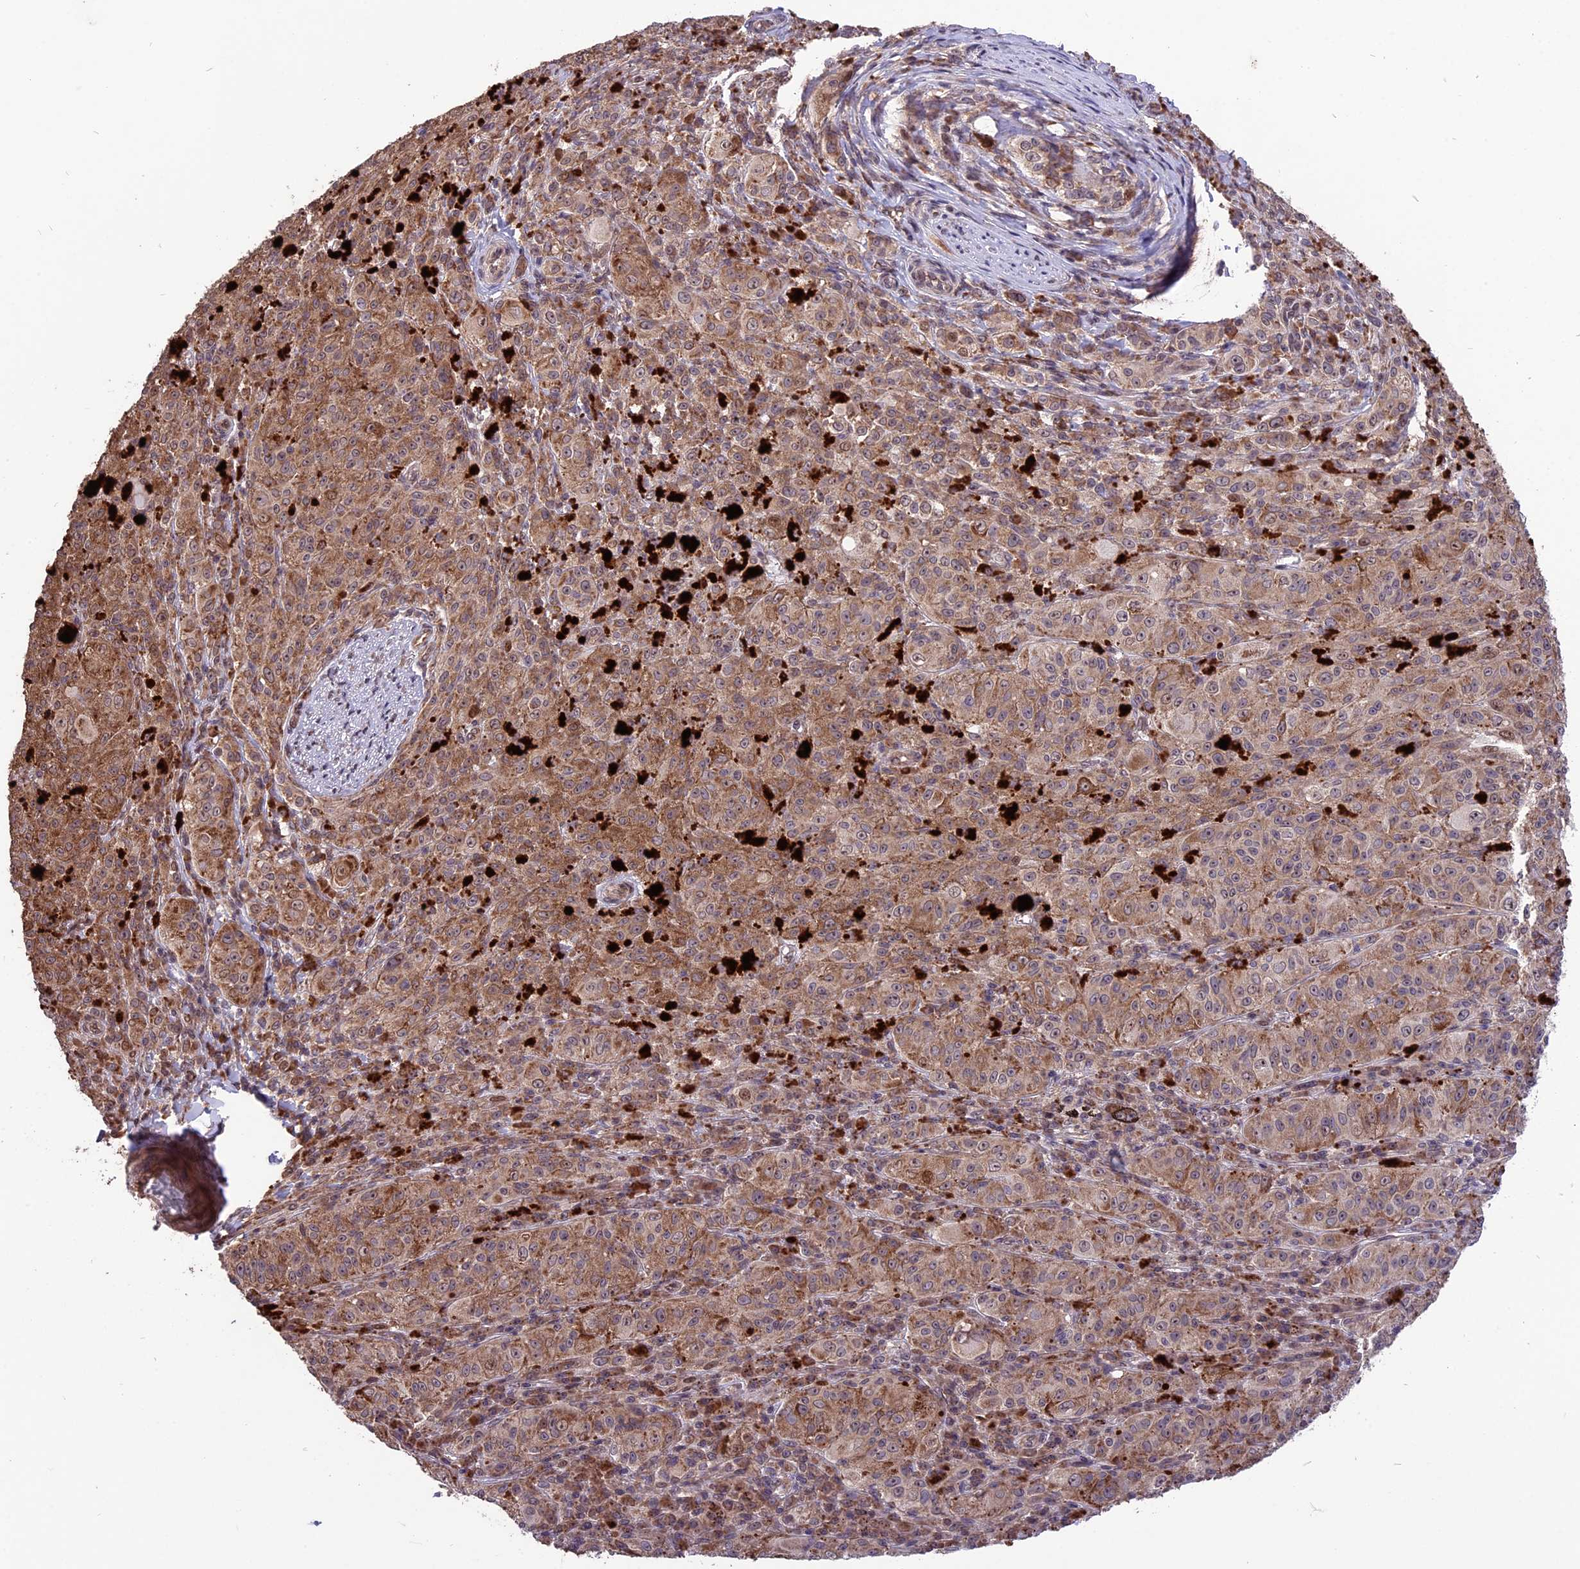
{"staining": {"intensity": "moderate", "quantity": ">75%", "location": "cytoplasmic/membranous"}, "tissue": "melanoma", "cell_type": "Tumor cells", "image_type": "cancer", "snomed": [{"axis": "morphology", "description": "Malignant melanoma, NOS"}, {"axis": "topography", "description": "Skin"}], "caption": "Malignant melanoma stained for a protein shows moderate cytoplasmic/membranous positivity in tumor cells. (Stains: DAB in brown, nuclei in blue, Microscopy: brightfield microscopy at high magnification).", "gene": "ZNF598", "patient": {"sex": "female", "age": 52}}